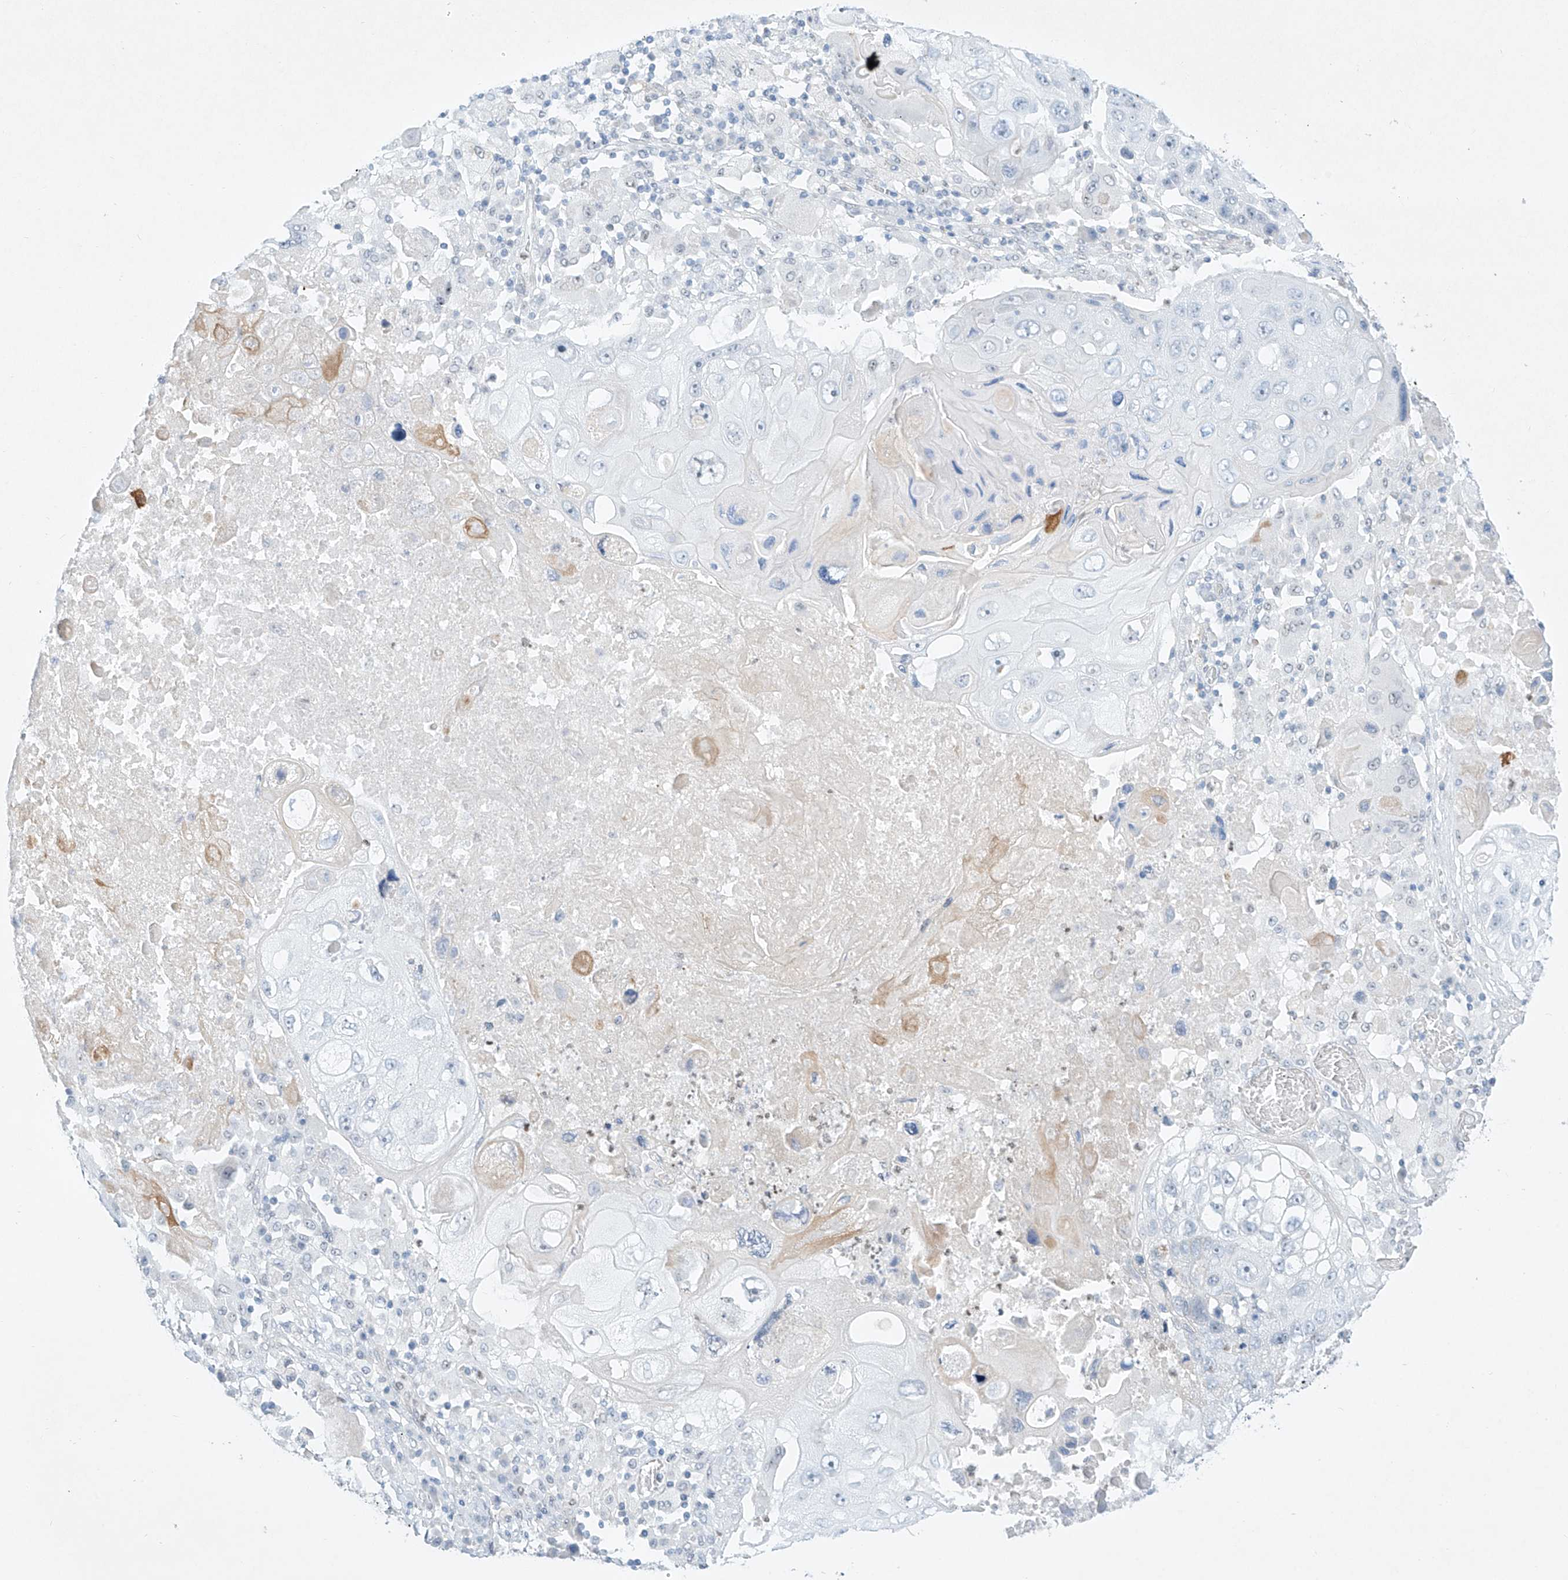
{"staining": {"intensity": "negative", "quantity": "none", "location": "none"}, "tissue": "lung cancer", "cell_type": "Tumor cells", "image_type": "cancer", "snomed": [{"axis": "morphology", "description": "Squamous cell carcinoma, NOS"}, {"axis": "topography", "description": "Lung"}], "caption": "This is a photomicrograph of immunohistochemistry staining of squamous cell carcinoma (lung), which shows no expression in tumor cells.", "gene": "REEP2", "patient": {"sex": "male", "age": 61}}